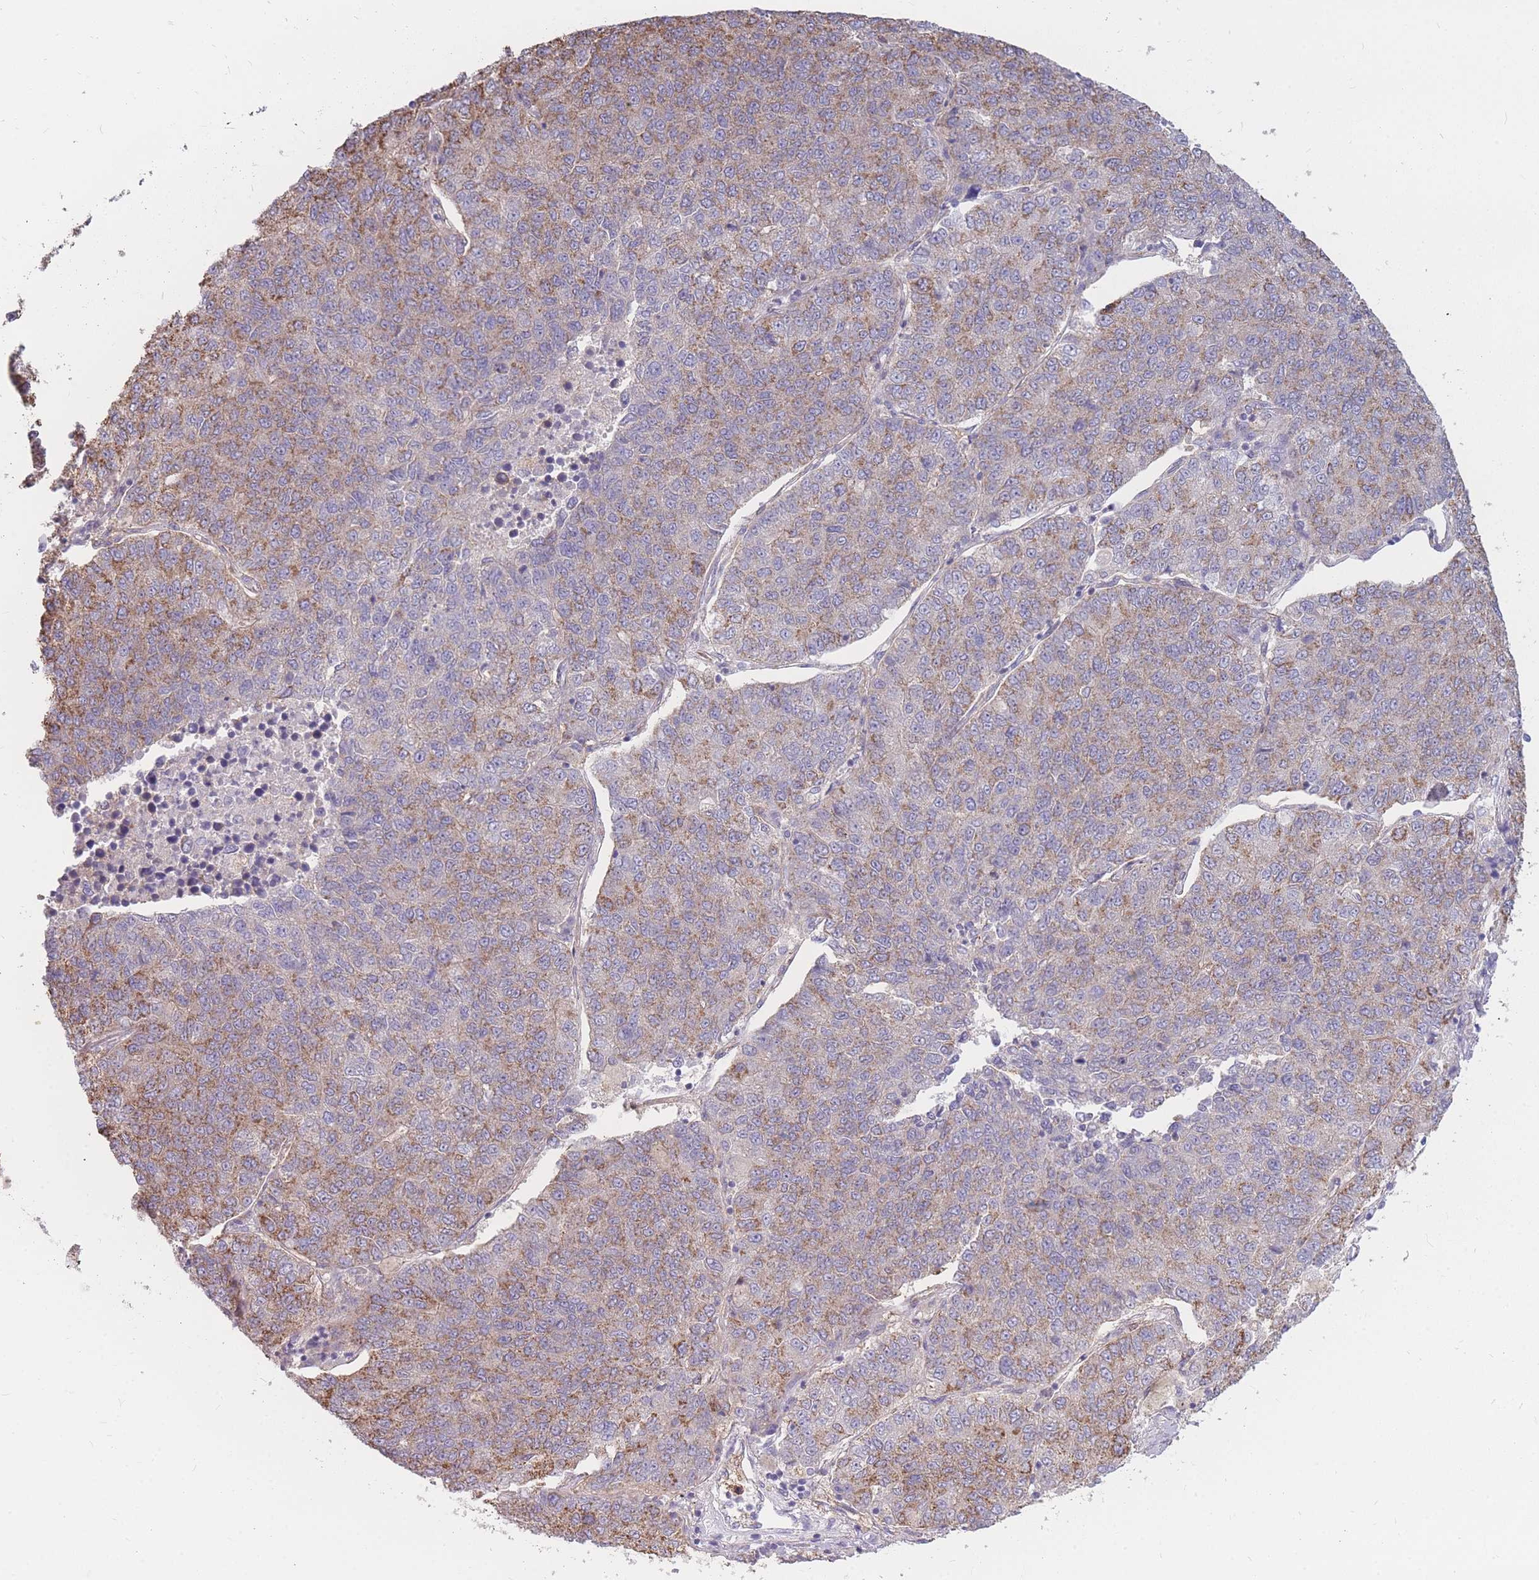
{"staining": {"intensity": "weak", "quantity": "25%-75%", "location": "cytoplasmic/membranous"}, "tissue": "lung cancer", "cell_type": "Tumor cells", "image_type": "cancer", "snomed": [{"axis": "morphology", "description": "Adenocarcinoma, NOS"}, {"axis": "topography", "description": "Lung"}], "caption": "There is low levels of weak cytoplasmic/membranous expression in tumor cells of lung adenocarcinoma, as demonstrated by immunohistochemical staining (brown color).", "gene": "GNA11", "patient": {"sex": "male", "age": 49}}